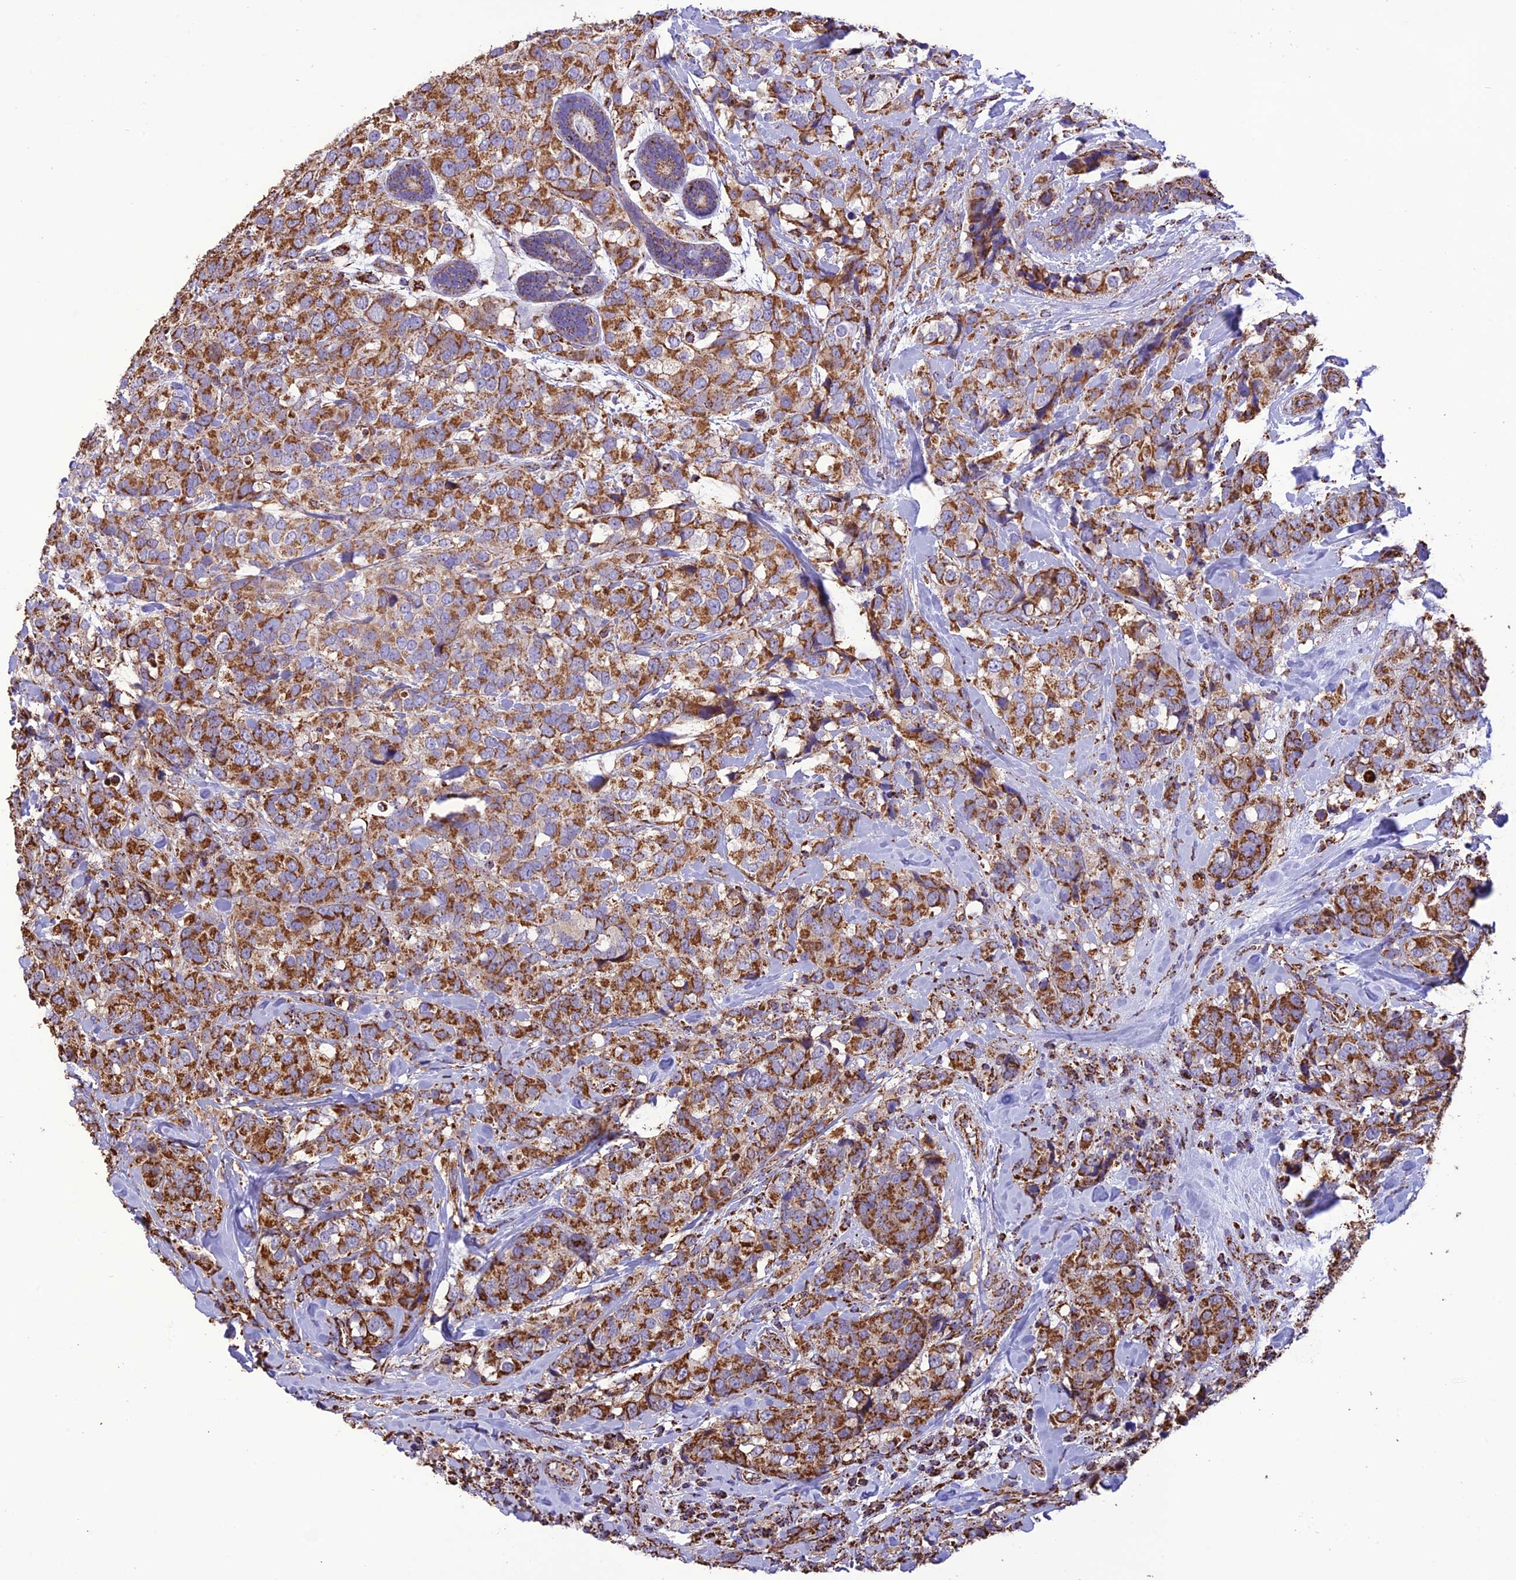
{"staining": {"intensity": "strong", "quantity": "25%-75%", "location": "cytoplasmic/membranous"}, "tissue": "breast cancer", "cell_type": "Tumor cells", "image_type": "cancer", "snomed": [{"axis": "morphology", "description": "Lobular carcinoma"}, {"axis": "topography", "description": "Breast"}], "caption": "Human breast lobular carcinoma stained with a protein marker demonstrates strong staining in tumor cells.", "gene": "NDUFAF1", "patient": {"sex": "female", "age": 59}}